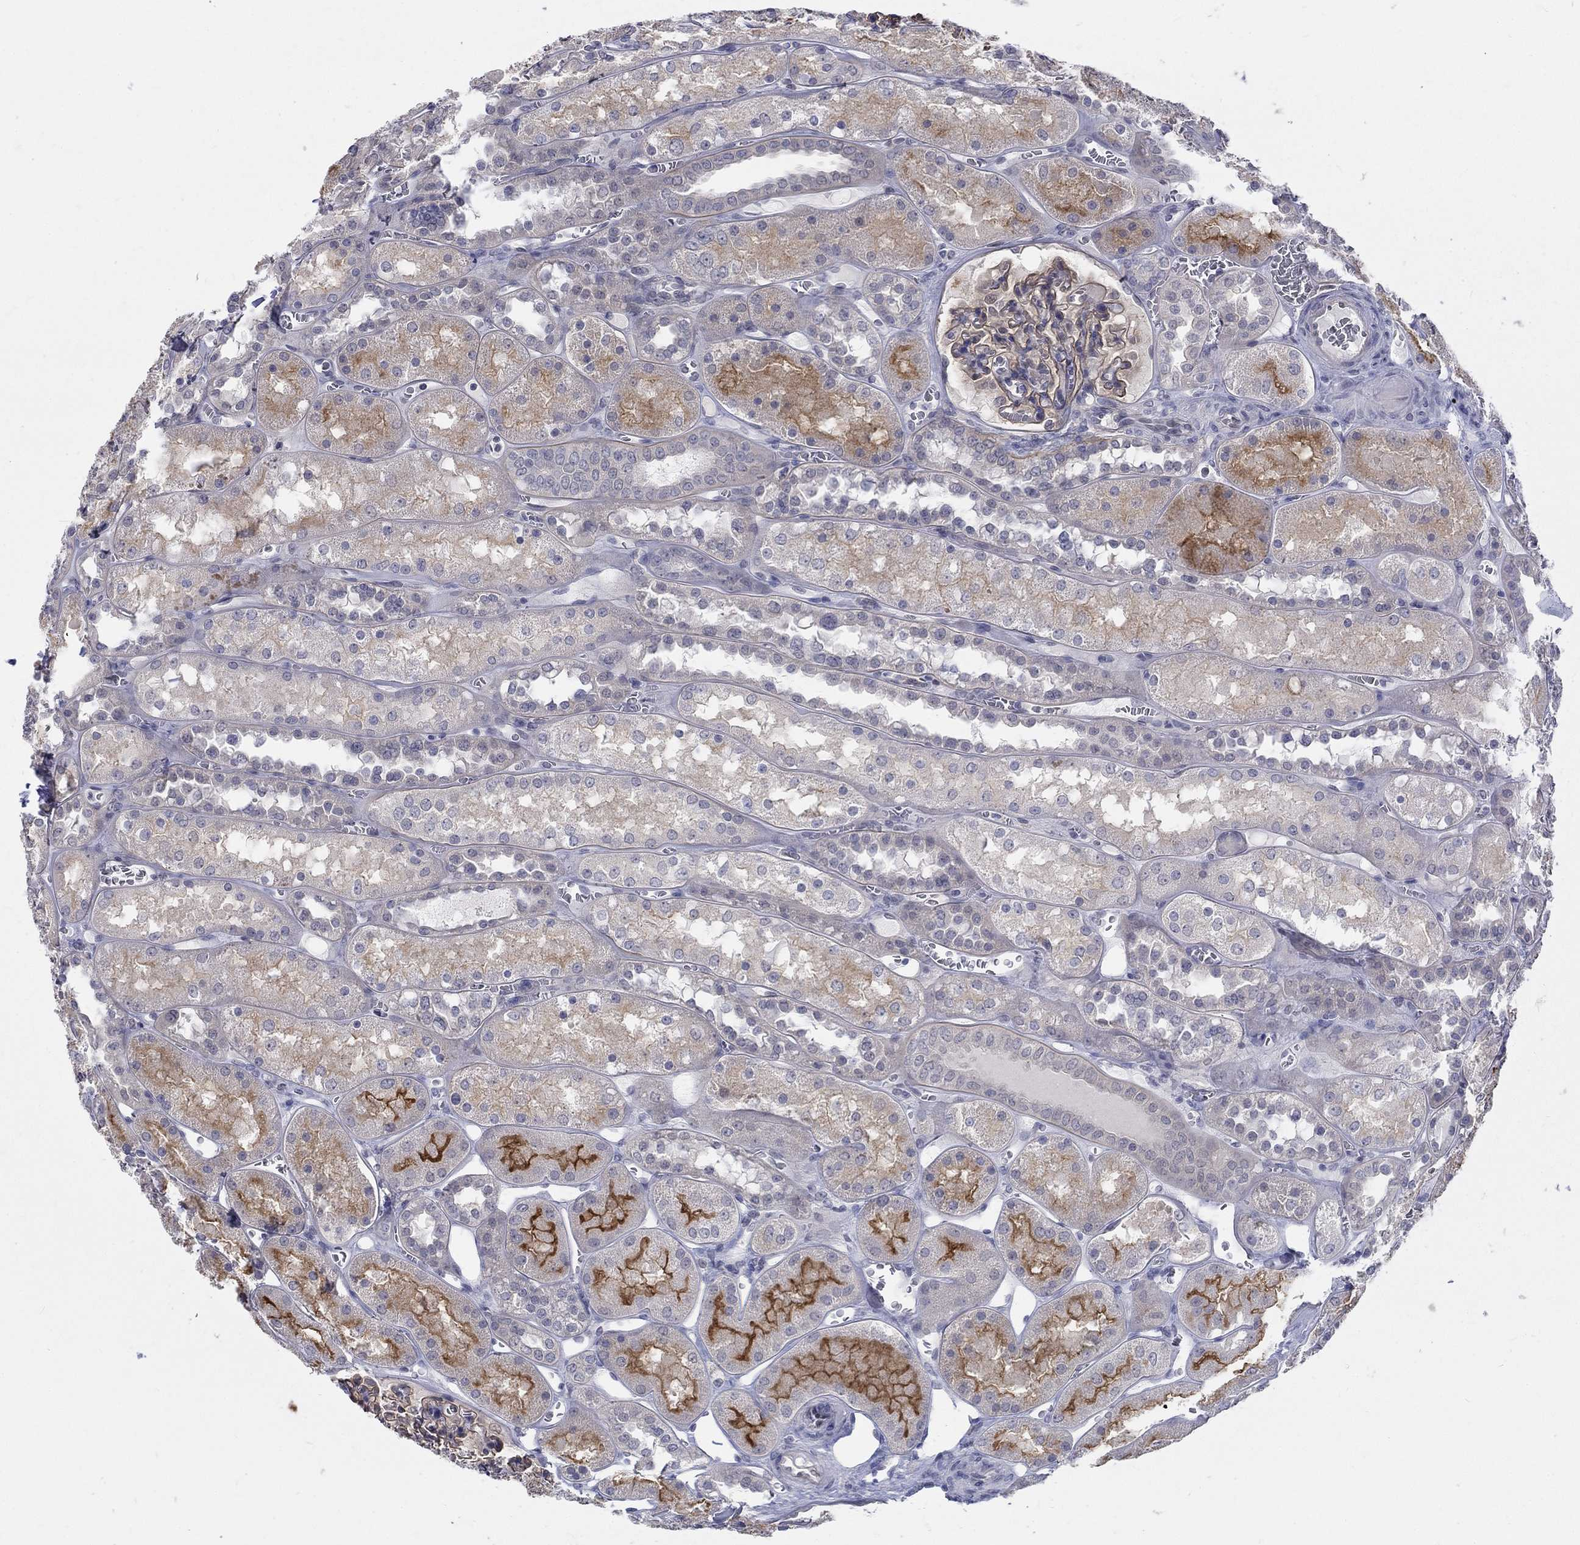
{"staining": {"intensity": "negative", "quantity": "none", "location": "none"}, "tissue": "kidney", "cell_type": "Cells in glomeruli", "image_type": "normal", "snomed": [{"axis": "morphology", "description": "Normal tissue, NOS"}, {"axis": "topography", "description": "Kidney"}], "caption": "Immunohistochemistry (IHC) image of normal kidney stained for a protein (brown), which shows no positivity in cells in glomeruli. The staining was performed using DAB (3,3'-diaminobenzidine) to visualize the protein expression in brown, while the nuclei were stained in blue with hematoxylin (Magnification: 20x).", "gene": "EGFLAM", "patient": {"sex": "male", "age": 73}}